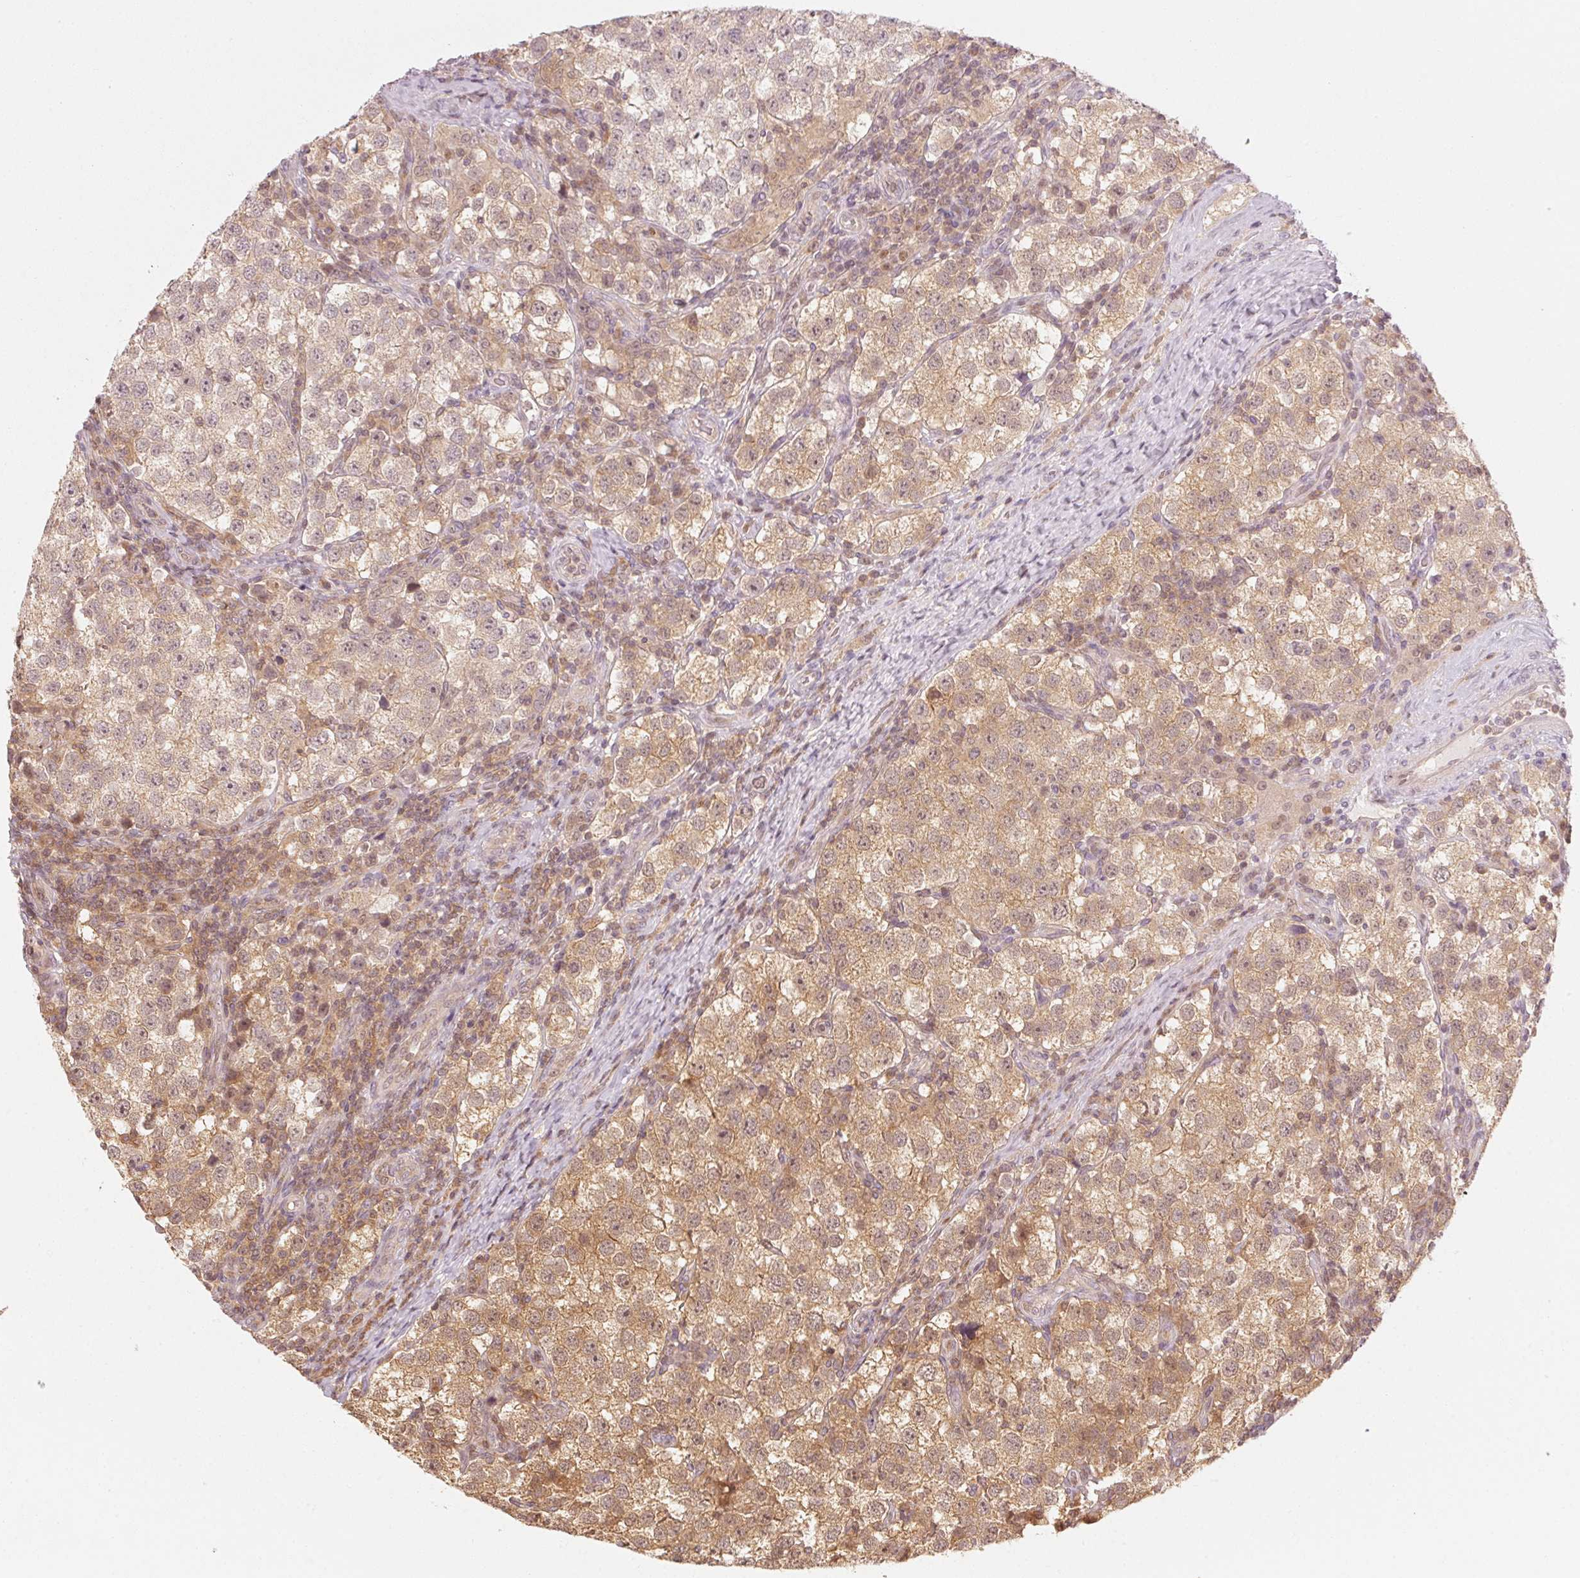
{"staining": {"intensity": "moderate", "quantity": ">75%", "location": "cytoplasmic/membranous"}, "tissue": "testis cancer", "cell_type": "Tumor cells", "image_type": "cancer", "snomed": [{"axis": "morphology", "description": "Seminoma, NOS"}, {"axis": "topography", "description": "Testis"}], "caption": "Brown immunohistochemical staining in seminoma (testis) demonstrates moderate cytoplasmic/membranous expression in about >75% of tumor cells.", "gene": "UBE2L3", "patient": {"sex": "male", "age": 37}}